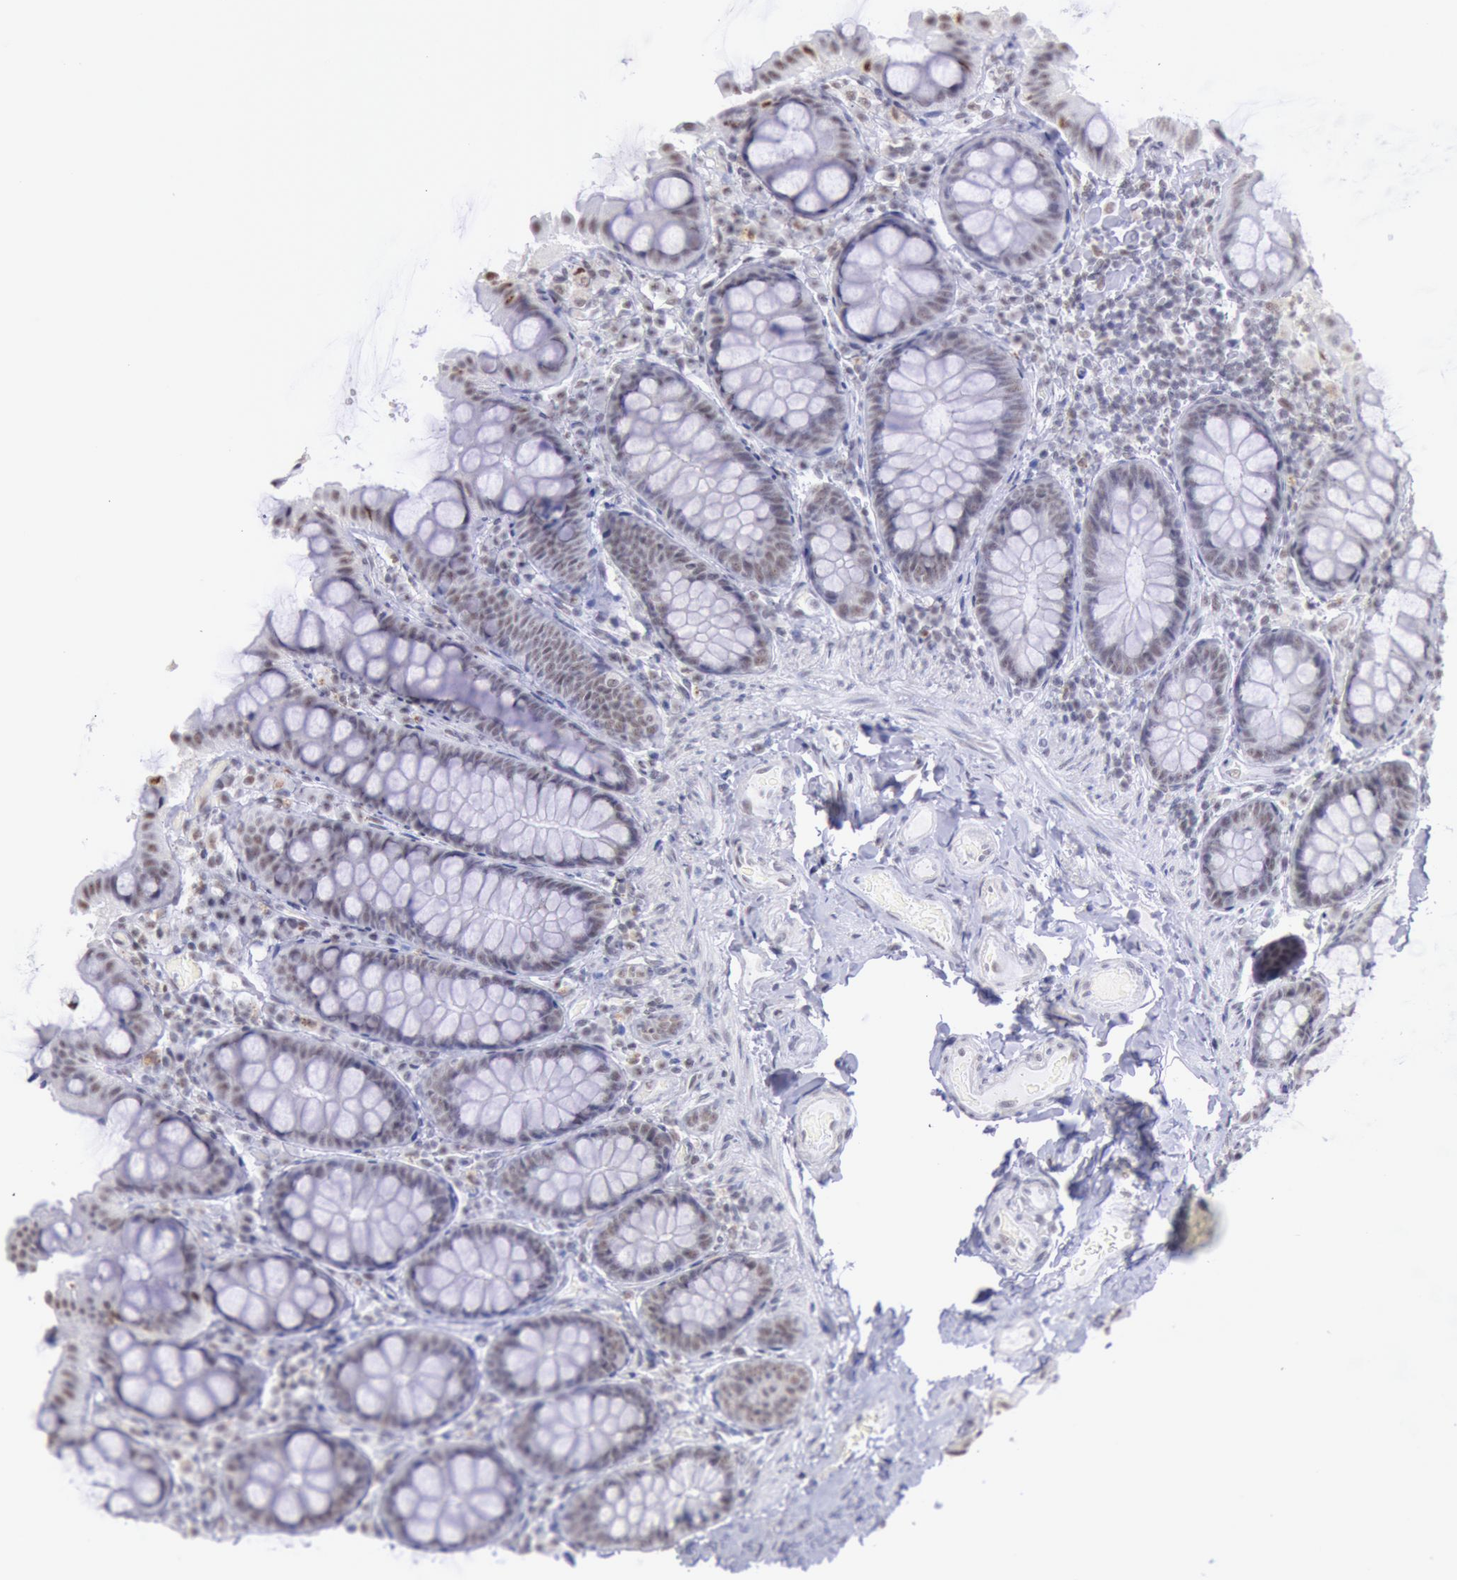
{"staining": {"intensity": "moderate", "quantity": ">75%", "location": "nuclear"}, "tissue": "colon", "cell_type": "Endothelial cells", "image_type": "normal", "snomed": [{"axis": "morphology", "description": "Normal tissue, NOS"}, {"axis": "topography", "description": "Colon"}], "caption": "DAB (3,3'-diaminobenzidine) immunohistochemical staining of unremarkable human colon exhibits moderate nuclear protein positivity in approximately >75% of endothelial cells. (DAB = brown stain, brightfield microscopy at high magnification).", "gene": "SNRPD3", "patient": {"sex": "female", "age": 61}}